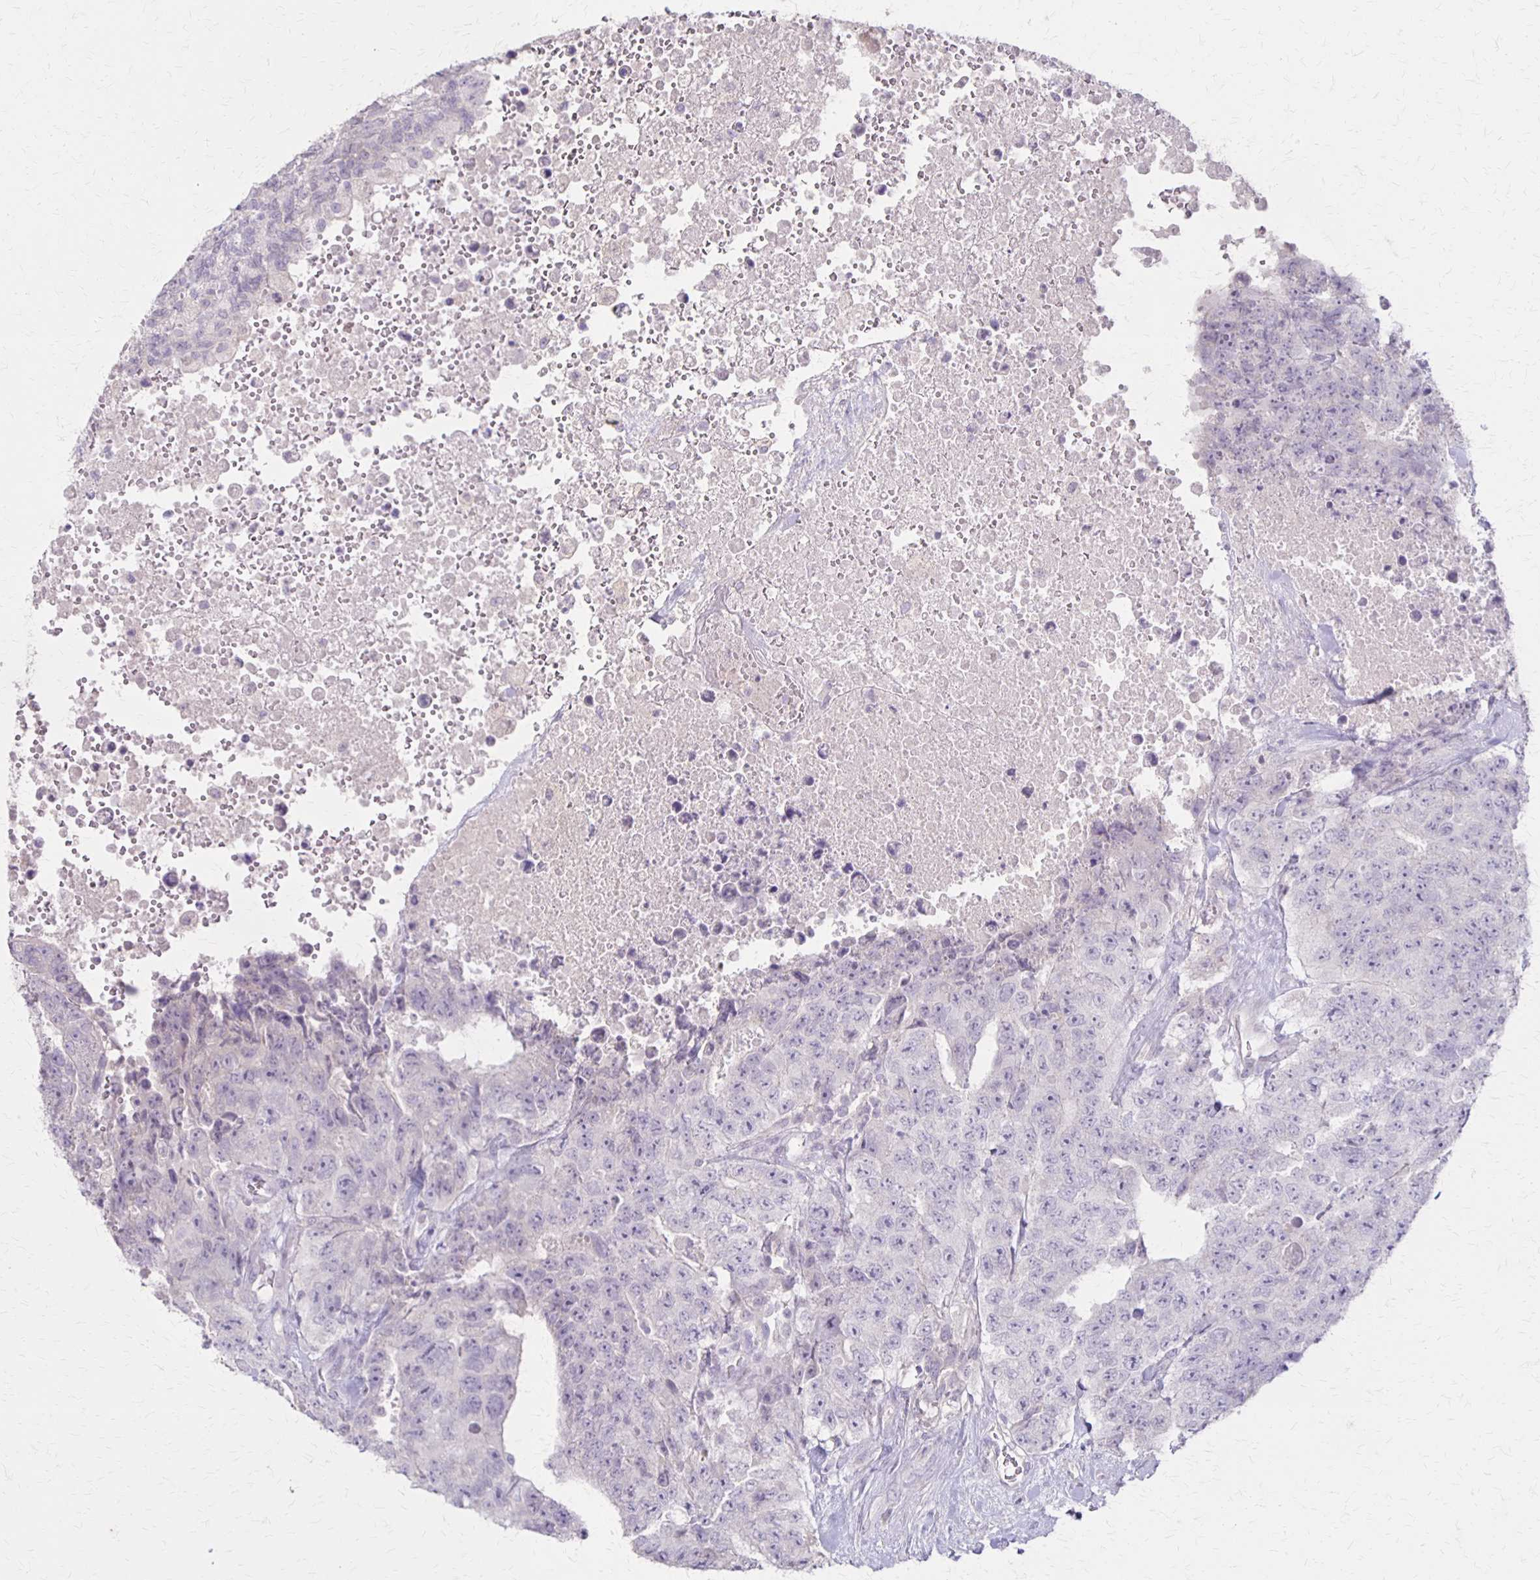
{"staining": {"intensity": "negative", "quantity": "none", "location": "none"}, "tissue": "testis cancer", "cell_type": "Tumor cells", "image_type": "cancer", "snomed": [{"axis": "morphology", "description": "Carcinoma, Embryonal, NOS"}, {"axis": "topography", "description": "Testis"}], "caption": "A high-resolution photomicrograph shows immunohistochemistry (IHC) staining of testis cancer (embryonal carcinoma), which exhibits no significant staining in tumor cells.", "gene": "SLC35E2B", "patient": {"sex": "male", "age": 24}}